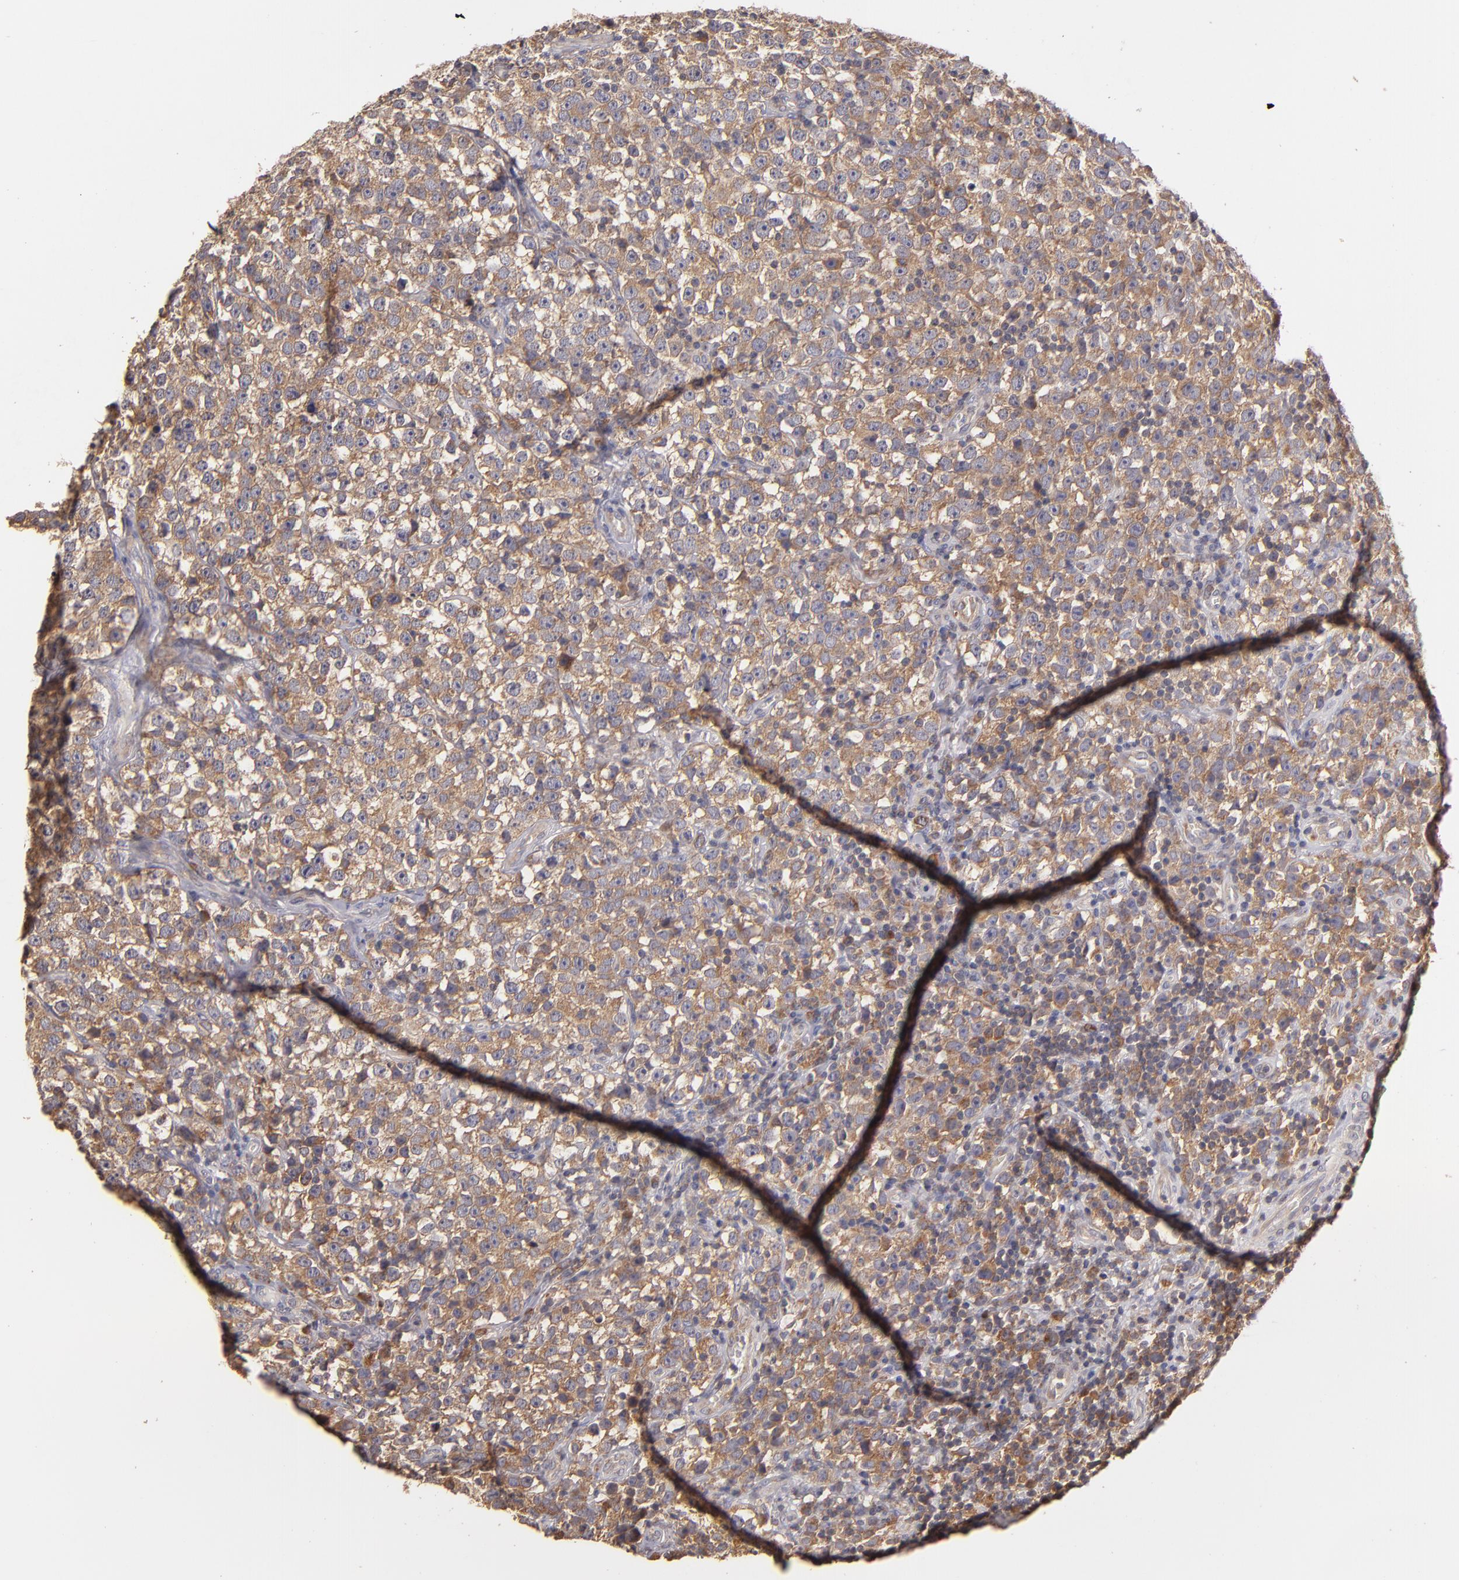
{"staining": {"intensity": "moderate", "quantity": "25%-75%", "location": "cytoplasmic/membranous"}, "tissue": "testis cancer", "cell_type": "Tumor cells", "image_type": "cancer", "snomed": [{"axis": "morphology", "description": "Seminoma, NOS"}, {"axis": "topography", "description": "Testis"}], "caption": "A high-resolution photomicrograph shows IHC staining of testis seminoma, which displays moderate cytoplasmic/membranous expression in approximately 25%-75% of tumor cells.", "gene": "UPF3B", "patient": {"sex": "male", "age": 25}}